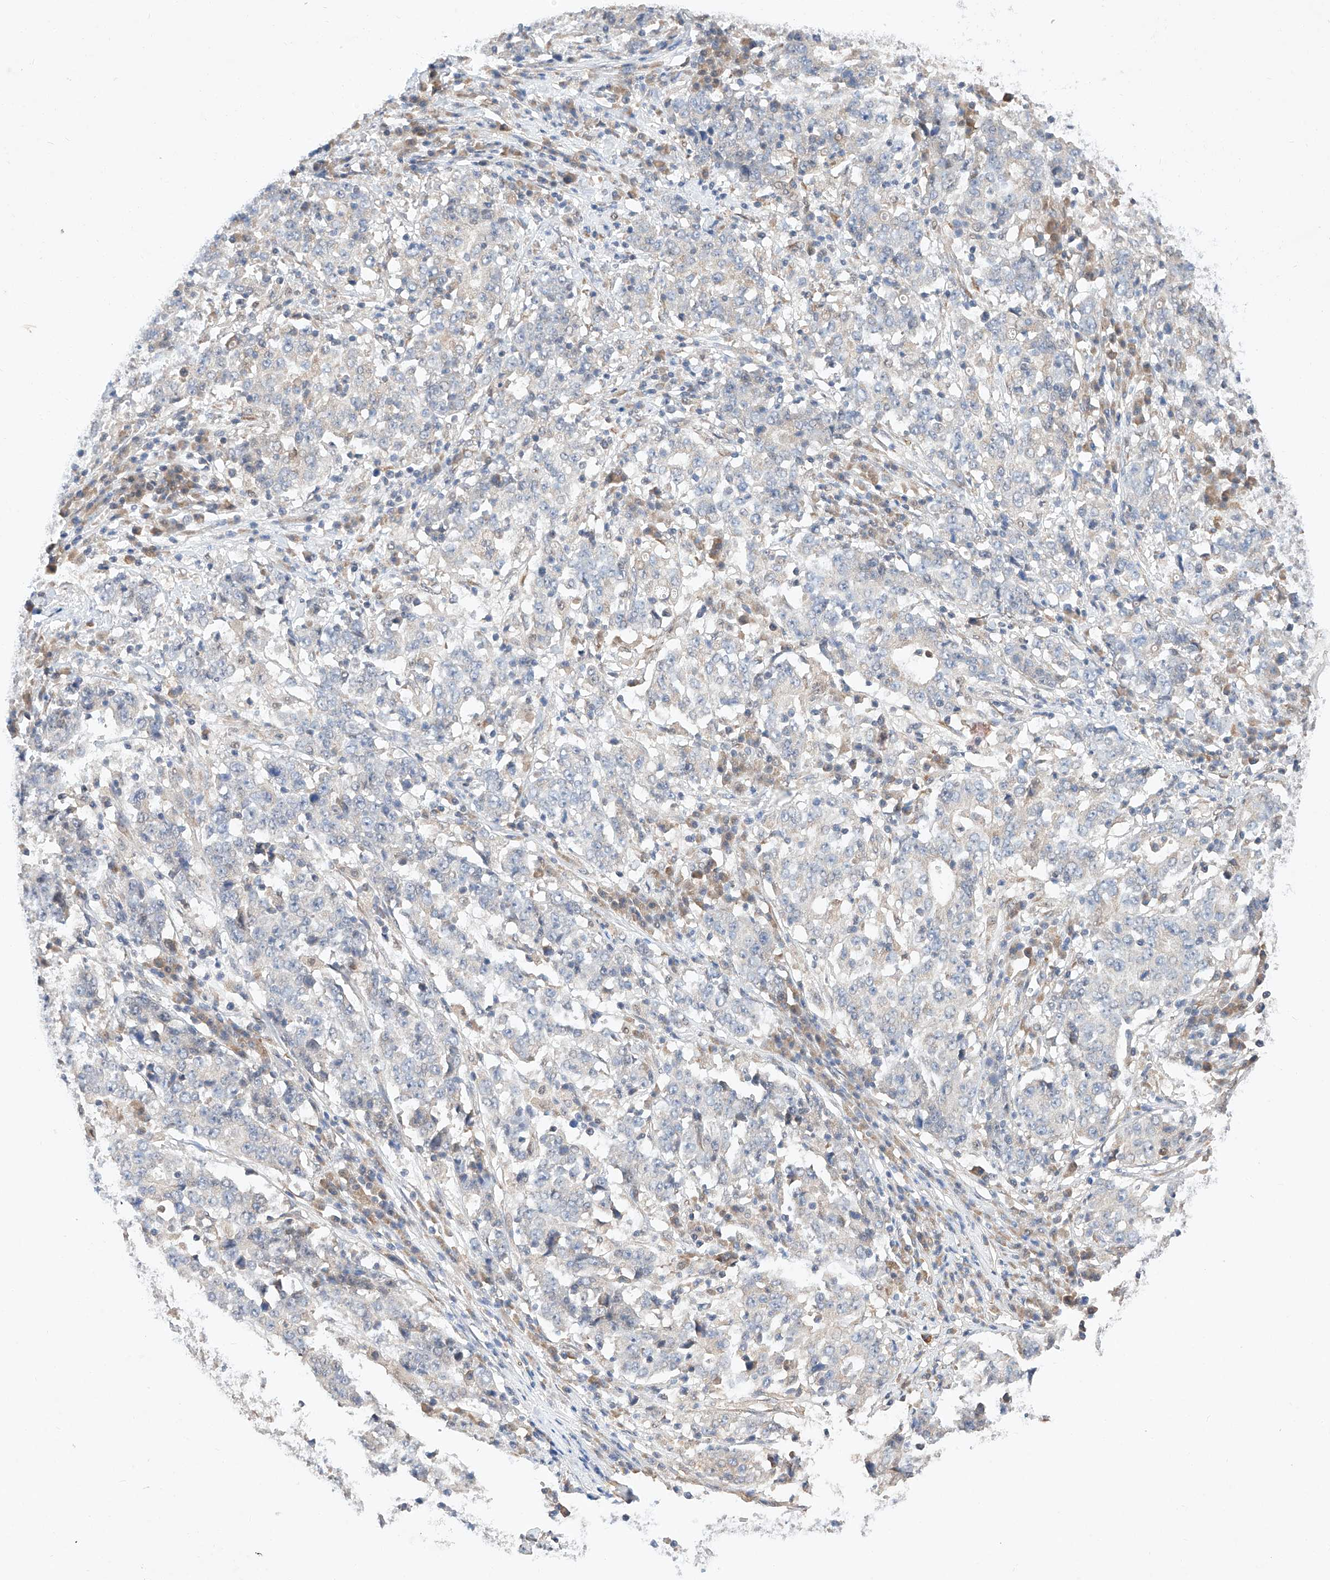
{"staining": {"intensity": "negative", "quantity": "none", "location": "none"}, "tissue": "stomach cancer", "cell_type": "Tumor cells", "image_type": "cancer", "snomed": [{"axis": "morphology", "description": "Adenocarcinoma, NOS"}, {"axis": "topography", "description": "Stomach"}], "caption": "A high-resolution histopathology image shows immunohistochemistry (IHC) staining of stomach adenocarcinoma, which shows no significant staining in tumor cells.", "gene": "ZSCAN4", "patient": {"sex": "male", "age": 59}}